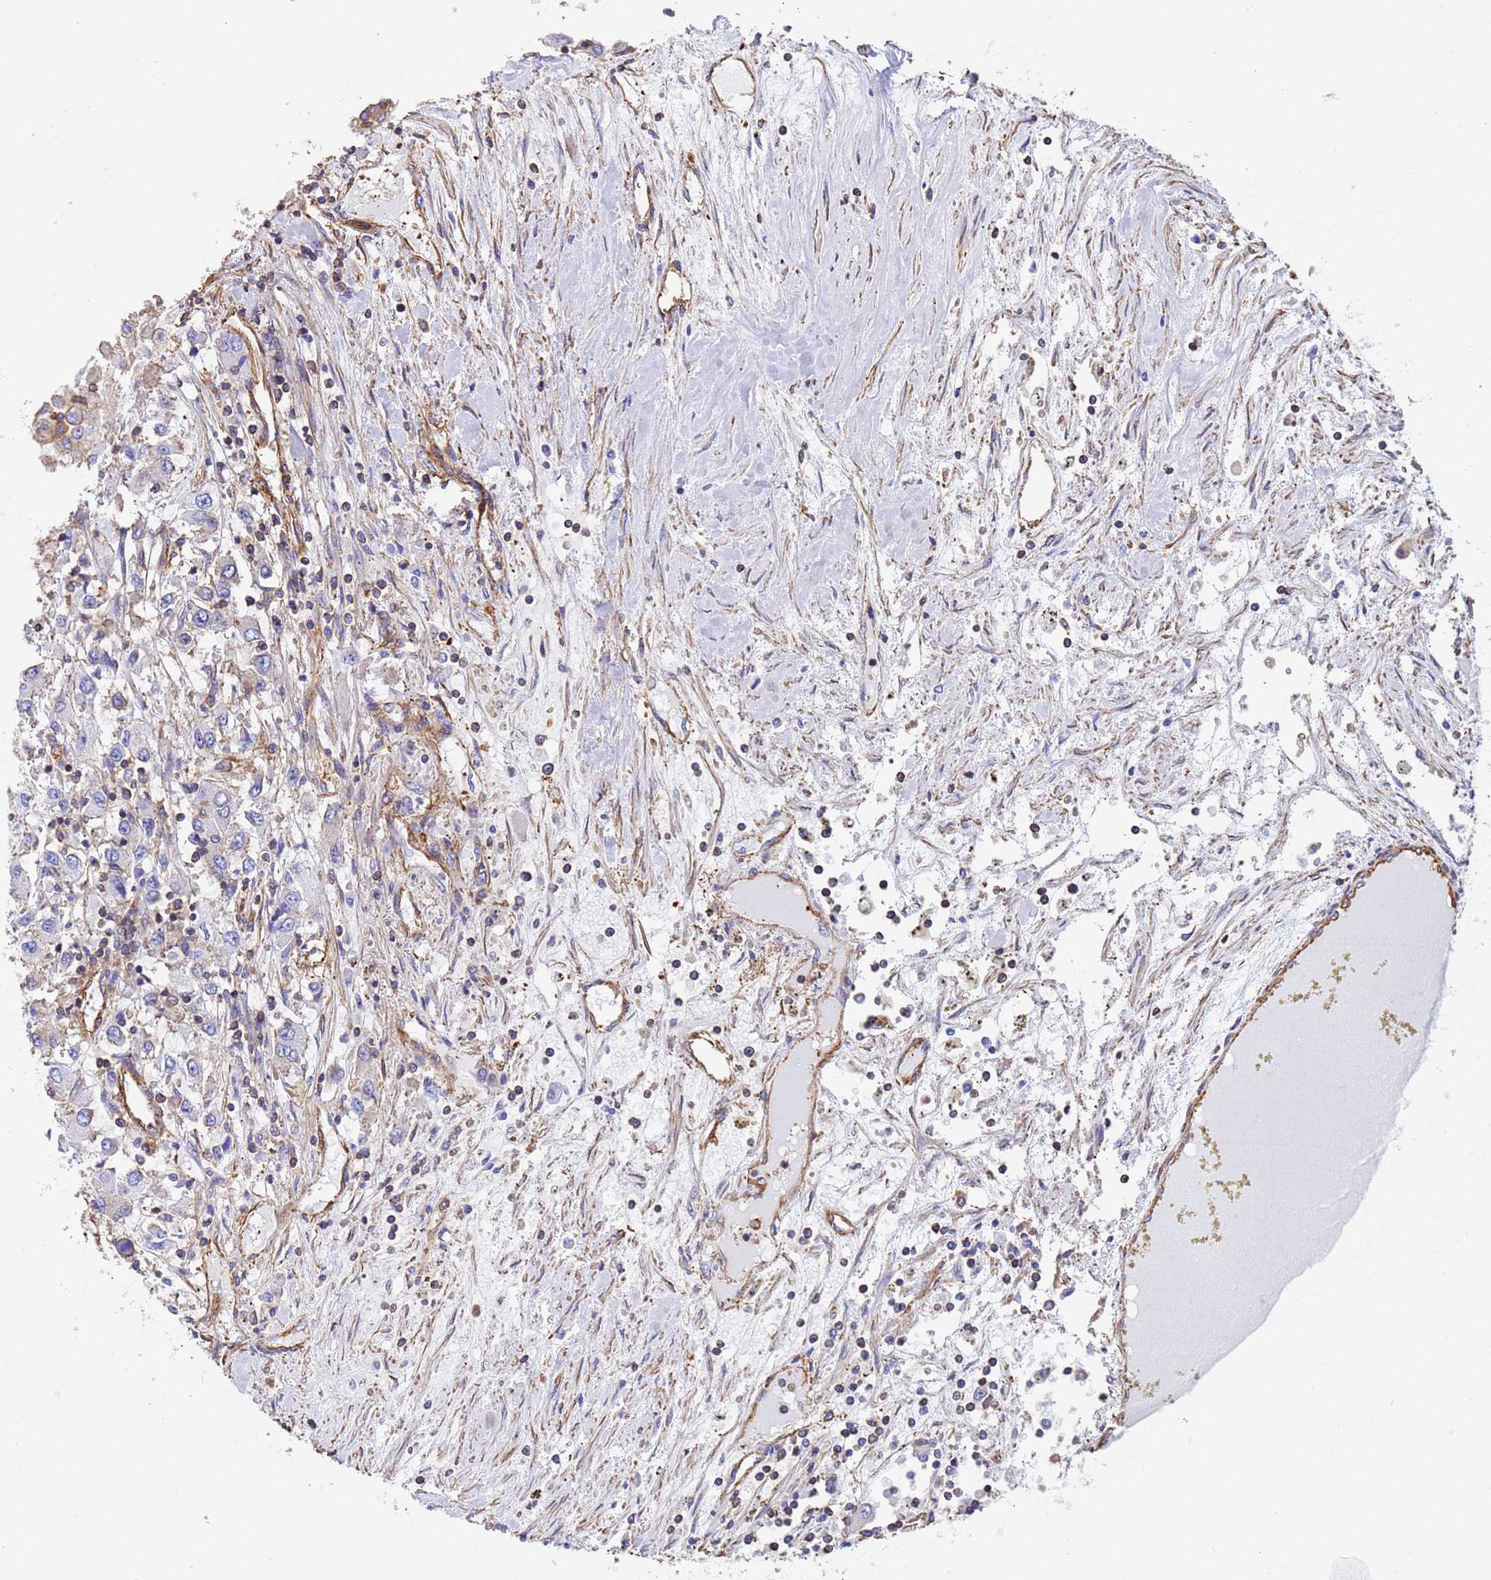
{"staining": {"intensity": "negative", "quantity": "none", "location": "none"}, "tissue": "renal cancer", "cell_type": "Tumor cells", "image_type": "cancer", "snomed": [{"axis": "morphology", "description": "Adenocarcinoma, NOS"}, {"axis": "topography", "description": "Kidney"}], "caption": "Human adenocarcinoma (renal) stained for a protein using immunohistochemistry (IHC) exhibits no staining in tumor cells.", "gene": "MYL12A", "patient": {"sex": "female", "age": 67}}